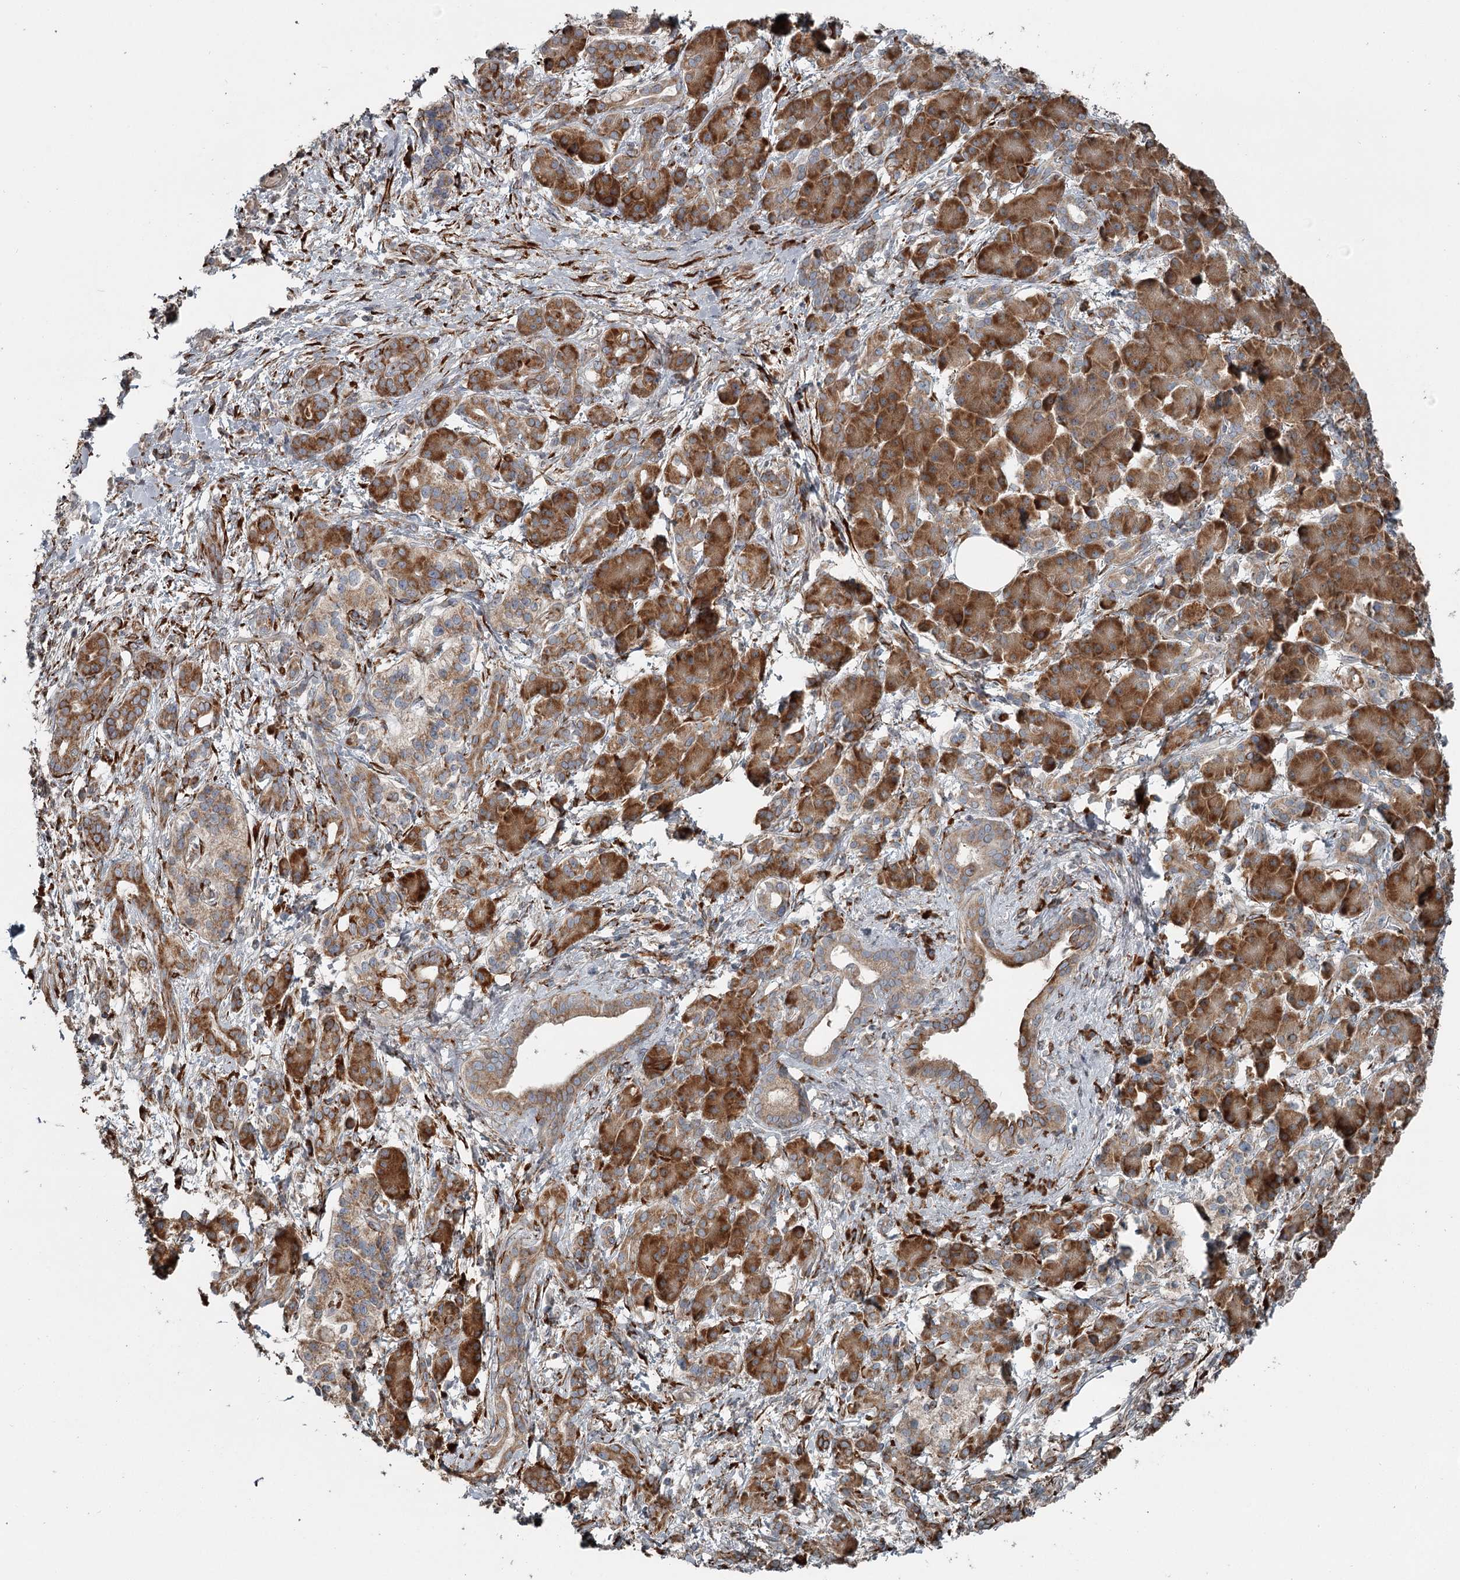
{"staining": {"intensity": "moderate", "quantity": ">75%", "location": "cytoplasmic/membranous"}, "tissue": "pancreatic cancer", "cell_type": "Tumor cells", "image_type": "cancer", "snomed": [{"axis": "morphology", "description": "Adenocarcinoma, NOS"}, {"axis": "topography", "description": "Pancreas"}], "caption": "Pancreatic cancer (adenocarcinoma) was stained to show a protein in brown. There is medium levels of moderate cytoplasmic/membranous staining in about >75% of tumor cells. (IHC, brightfield microscopy, high magnification).", "gene": "RASSF8", "patient": {"sex": "female", "age": 55}}